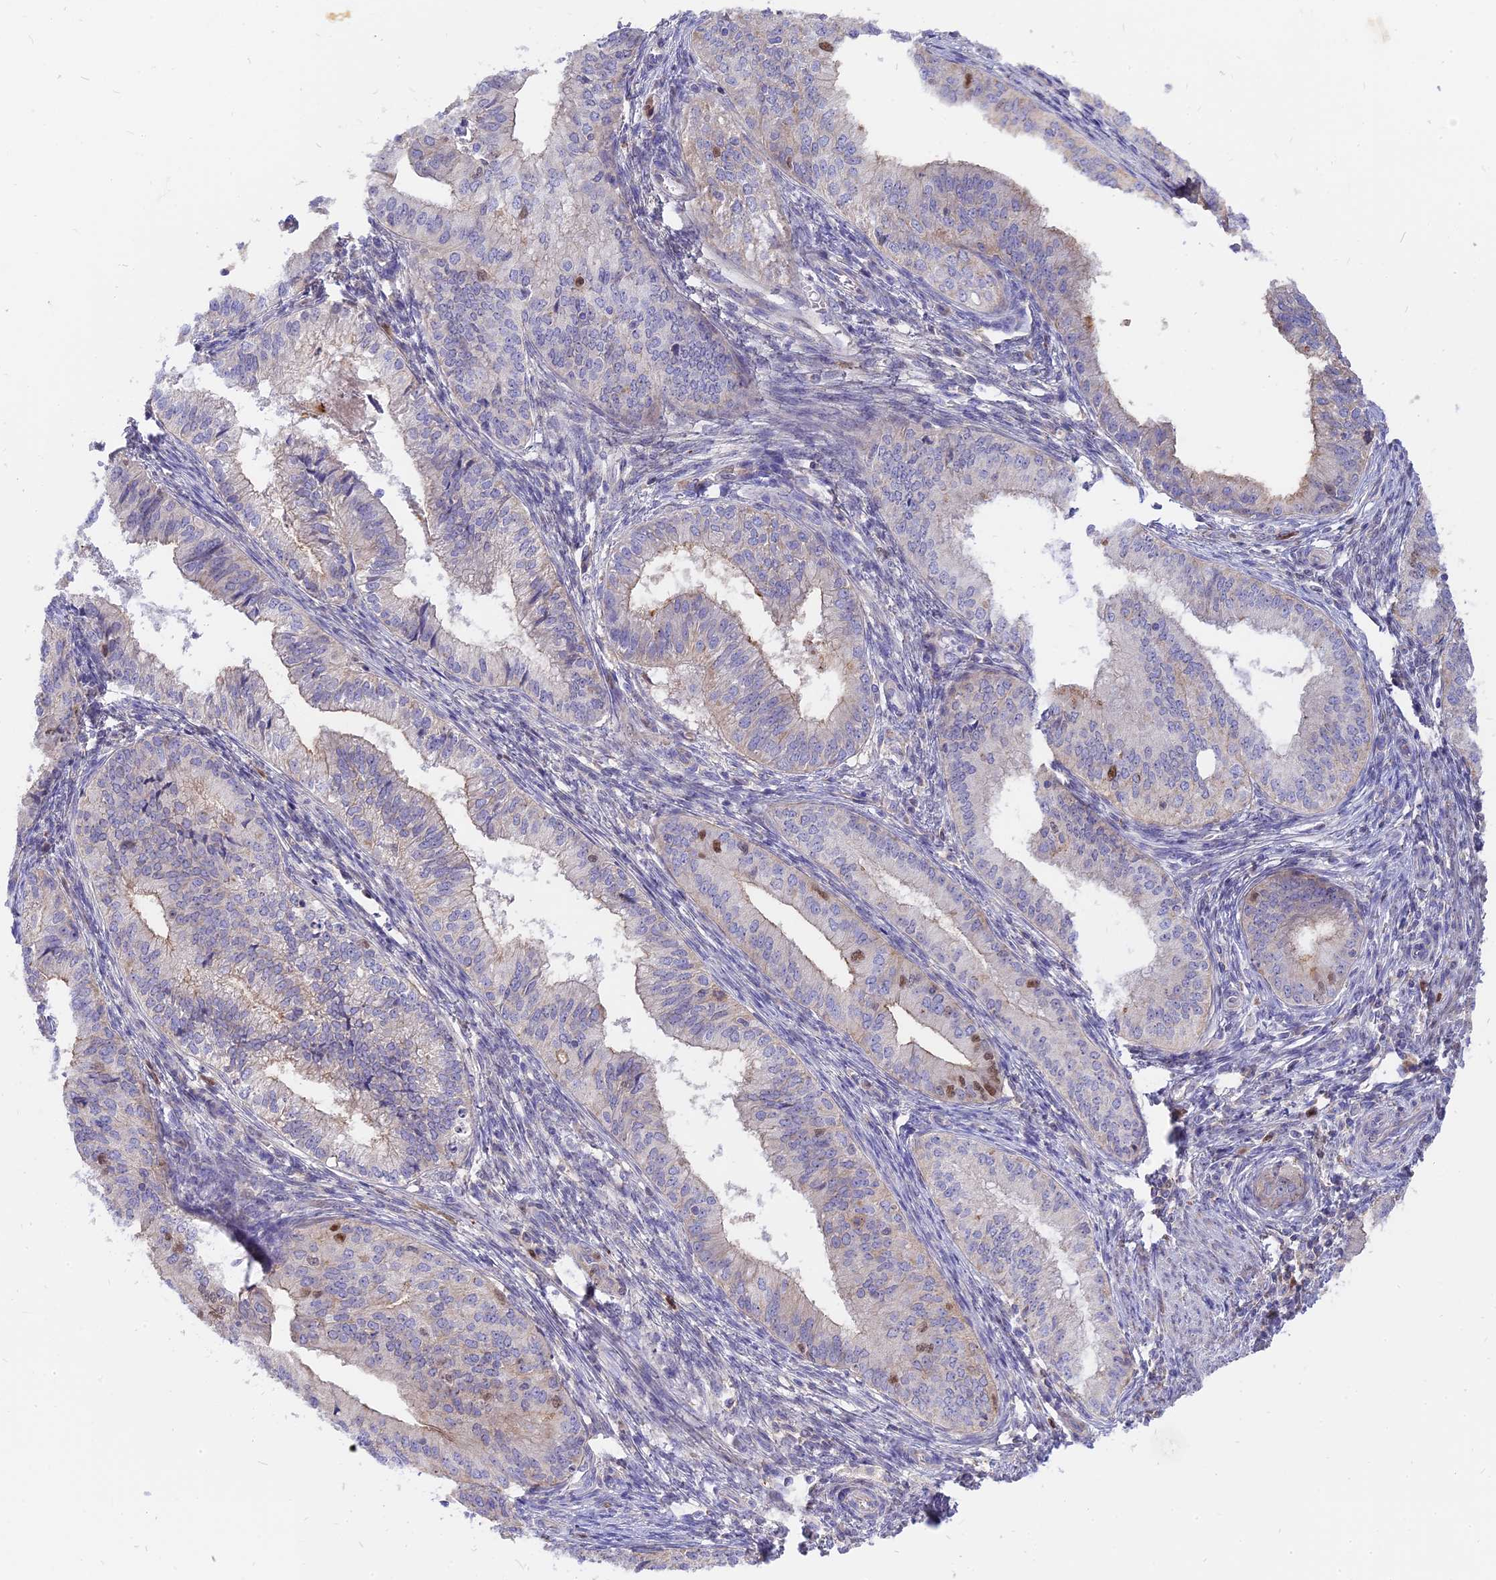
{"staining": {"intensity": "moderate", "quantity": "<25%", "location": "cytoplasmic/membranous,nuclear"}, "tissue": "endometrial cancer", "cell_type": "Tumor cells", "image_type": "cancer", "snomed": [{"axis": "morphology", "description": "Adenocarcinoma, NOS"}, {"axis": "topography", "description": "Endometrium"}], "caption": "This histopathology image shows immunohistochemistry staining of adenocarcinoma (endometrial), with low moderate cytoplasmic/membranous and nuclear staining in approximately <25% of tumor cells.", "gene": "CENPV", "patient": {"sex": "female", "age": 50}}